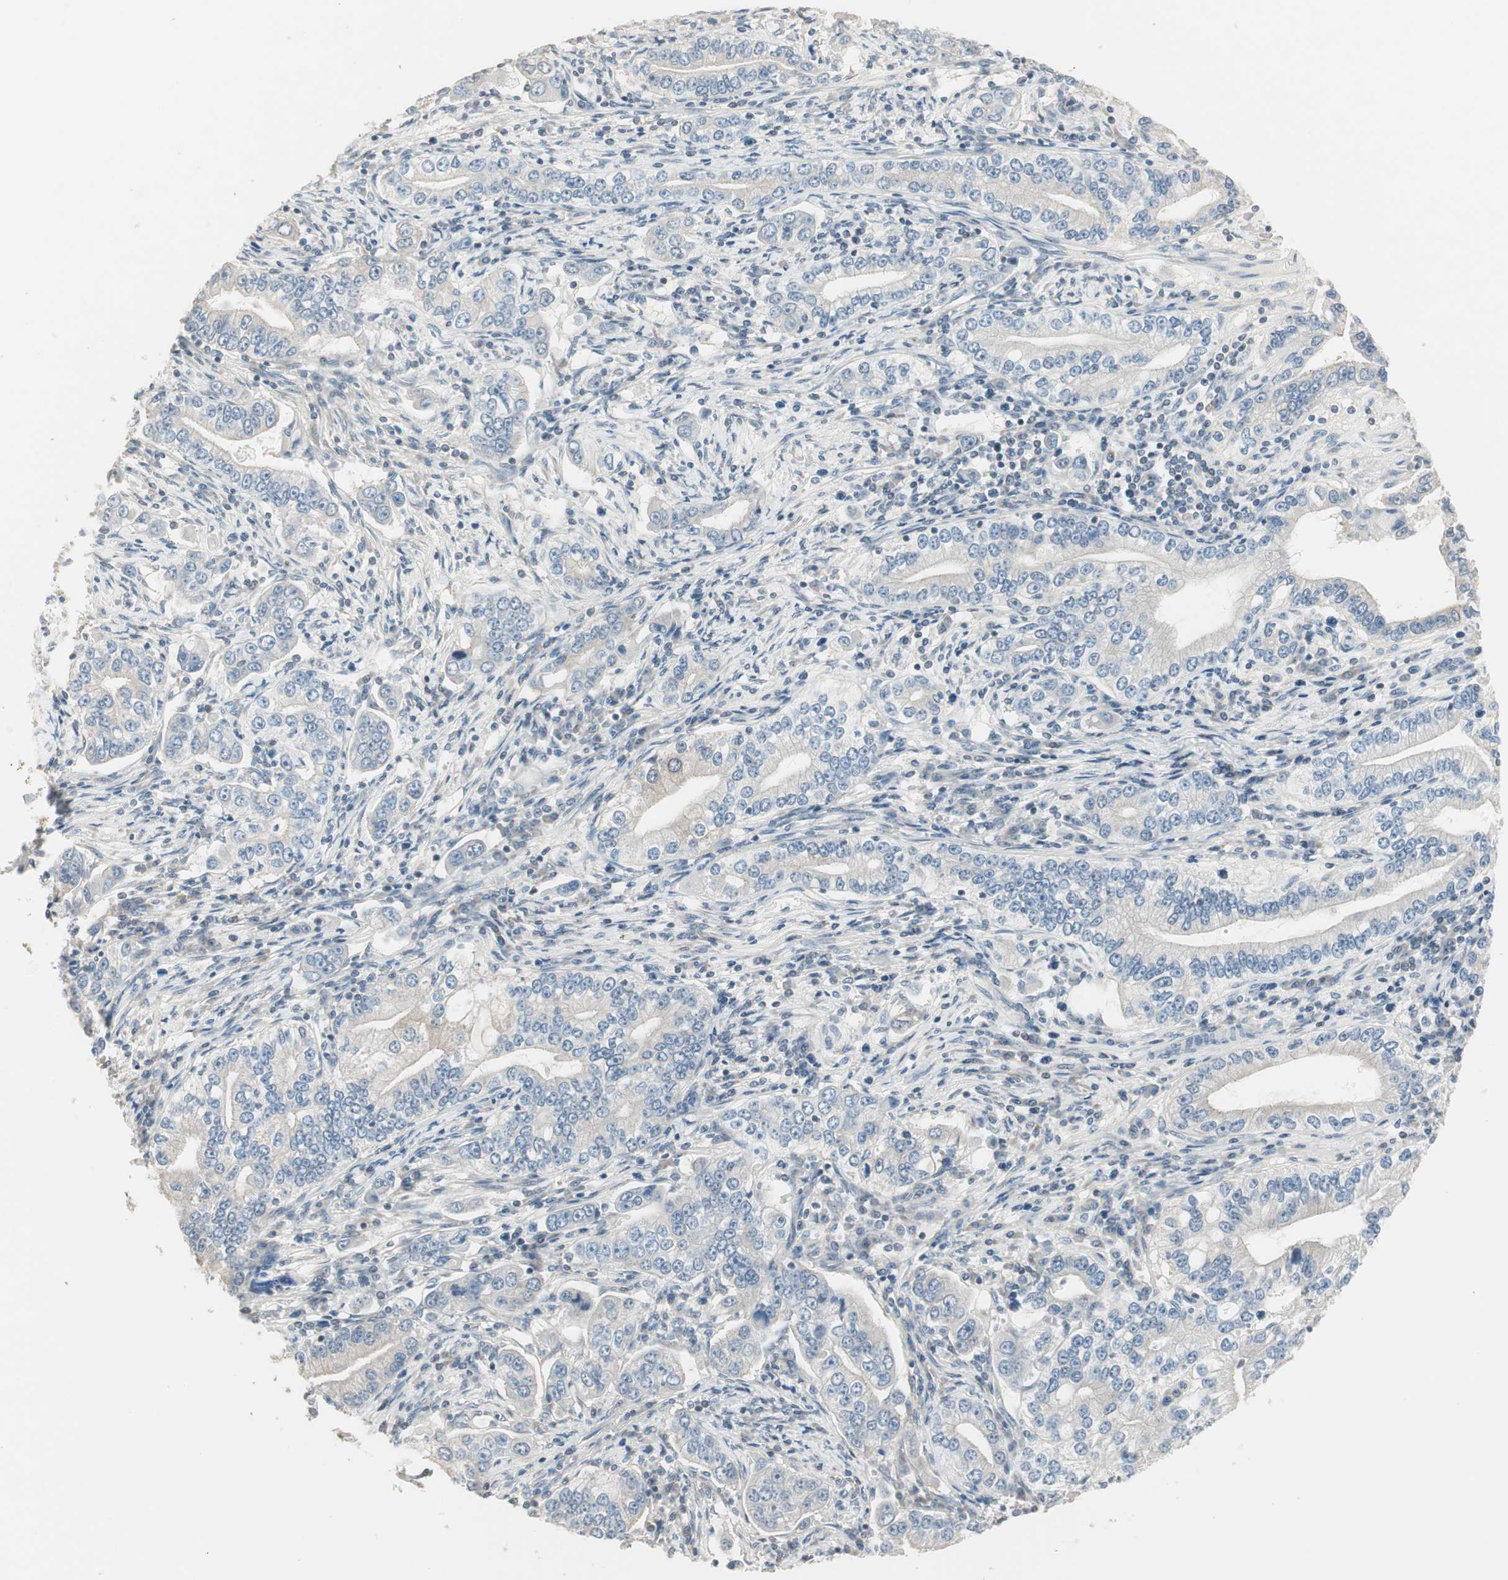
{"staining": {"intensity": "negative", "quantity": "none", "location": "none"}, "tissue": "stomach cancer", "cell_type": "Tumor cells", "image_type": "cancer", "snomed": [{"axis": "morphology", "description": "Adenocarcinoma, NOS"}, {"axis": "topography", "description": "Stomach, lower"}], "caption": "Tumor cells are negative for protein expression in human stomach cancer (adenocarcinoma).", "gene": "PDZK1", "patient": {"sex": "female", "age": 72}}